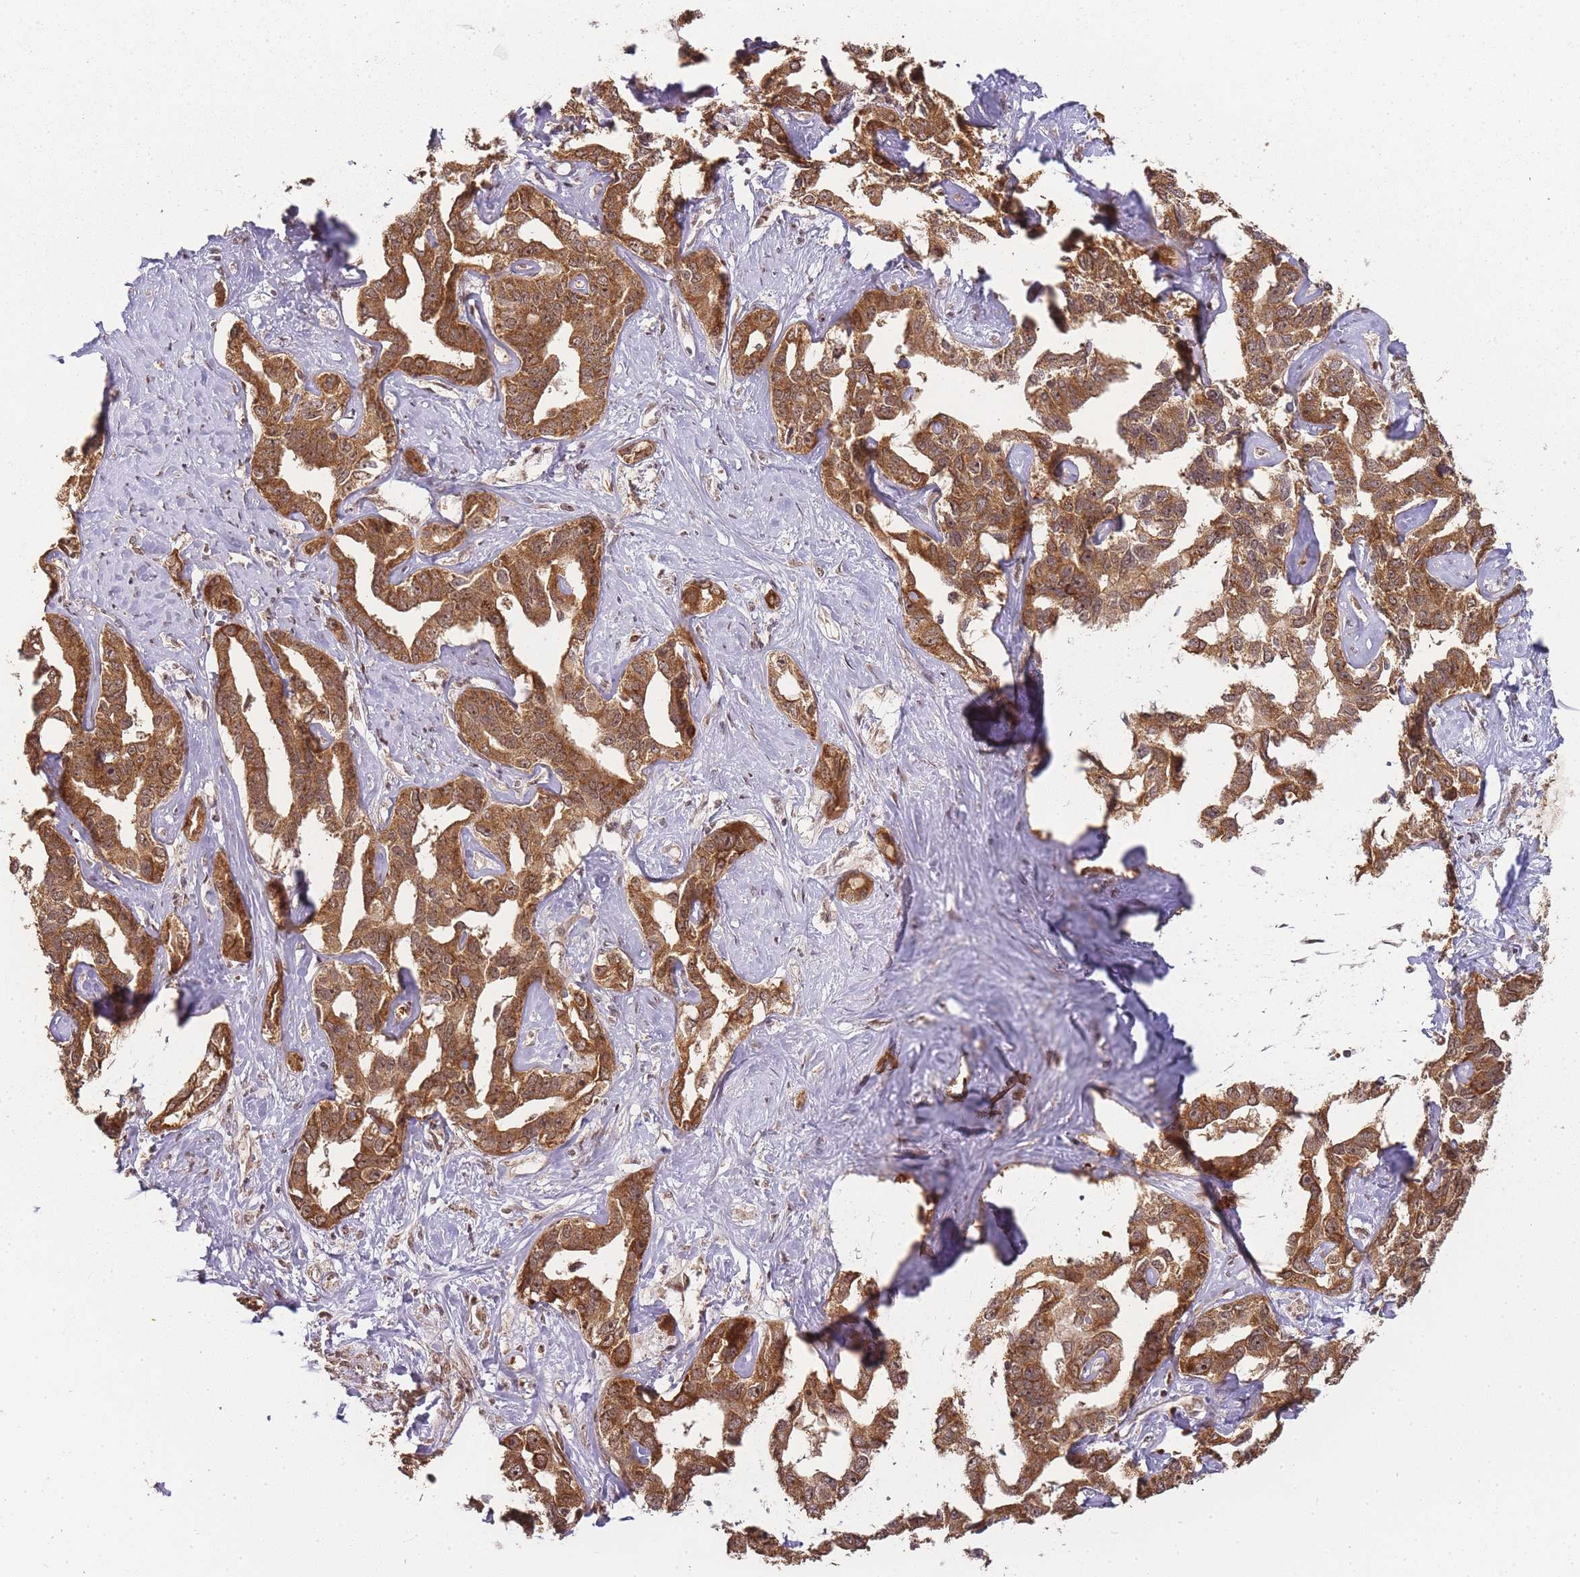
{"staining": {"intensity": "moderate", "quantity": ">75%", "location": "cytoplasmic/membranous,nuclear"}, "tissue": "liver cancer", "cell_type": "Tumor cells", "image_type": "cancer", "snomed": [{"axis": "morphology", "description": "Cholangiocarcinoma"}, {"axis": "topography", "description": "Liver"}], "caption": "IHC of liver cholangiocarcinoma shows medium levels of moderate cytoplasmic/membranous and nuclear staining in about >75% of tumor cells. The staining was performed using DAB (3,3'-diaminobenzidine), with brown indicating positive protein expression. Nuclei are stained blue with hematoxylin.", "gene": "ZNF497", "patient": {"sex": "male", "age": 59}}